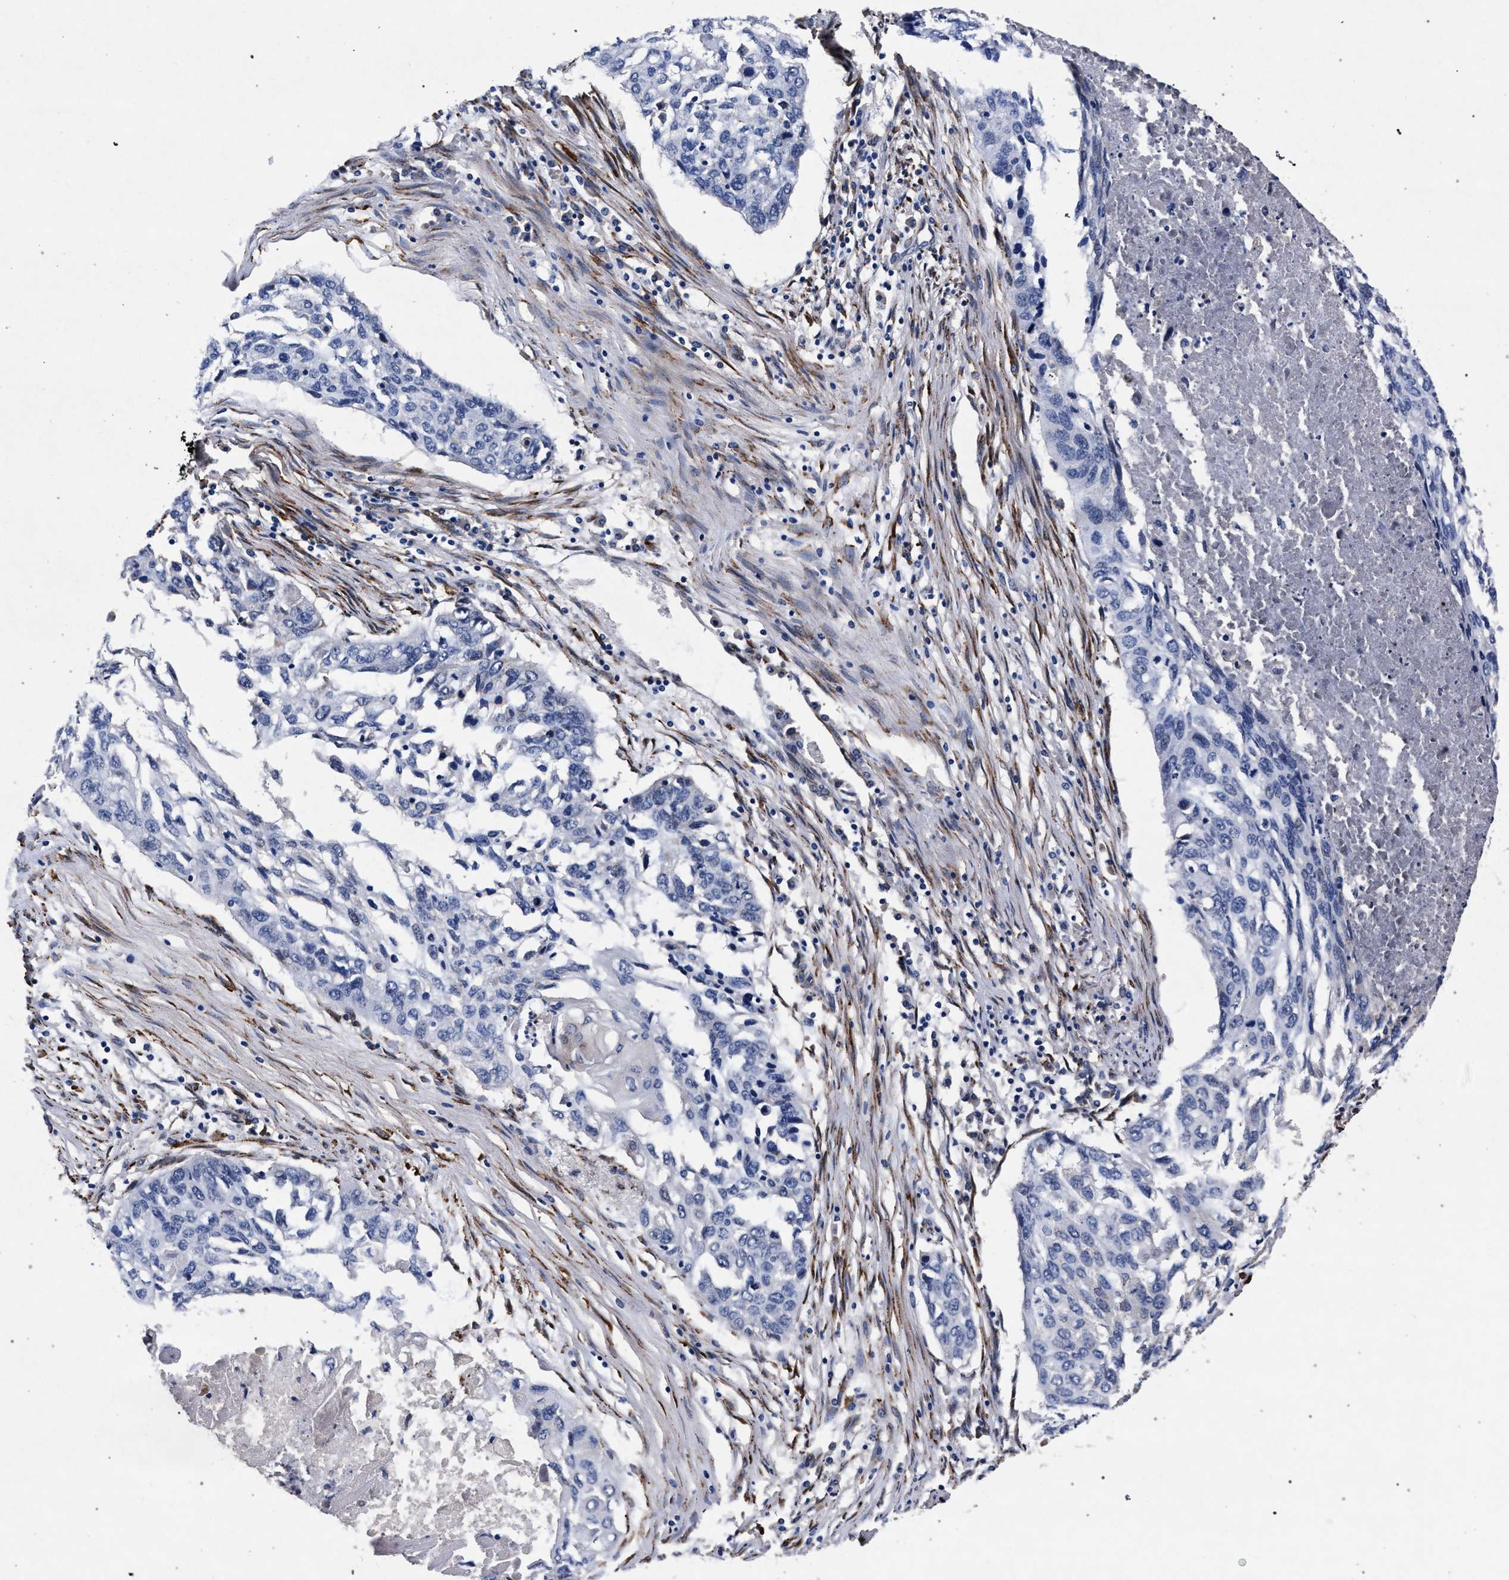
{"staining": {"intensity": "negative", "quantity": "none", "location": "none"}, "tissue": "lung cancer", "cell_type": "Tumor cells", "image_type": "cancer", "snomed": [{"axis": "morphology", "description": "Squamous cell carcinoma, NOS"}, {"axis": "topography", "description": "Lung"}], "caption": "The immunohistochemistry histopathology image has no significant positivity in tumor cells of squamous cell carcinoma (lung) tissue.", "gene": "NEK7", "patient": {"sex": "female", "age": 63}}